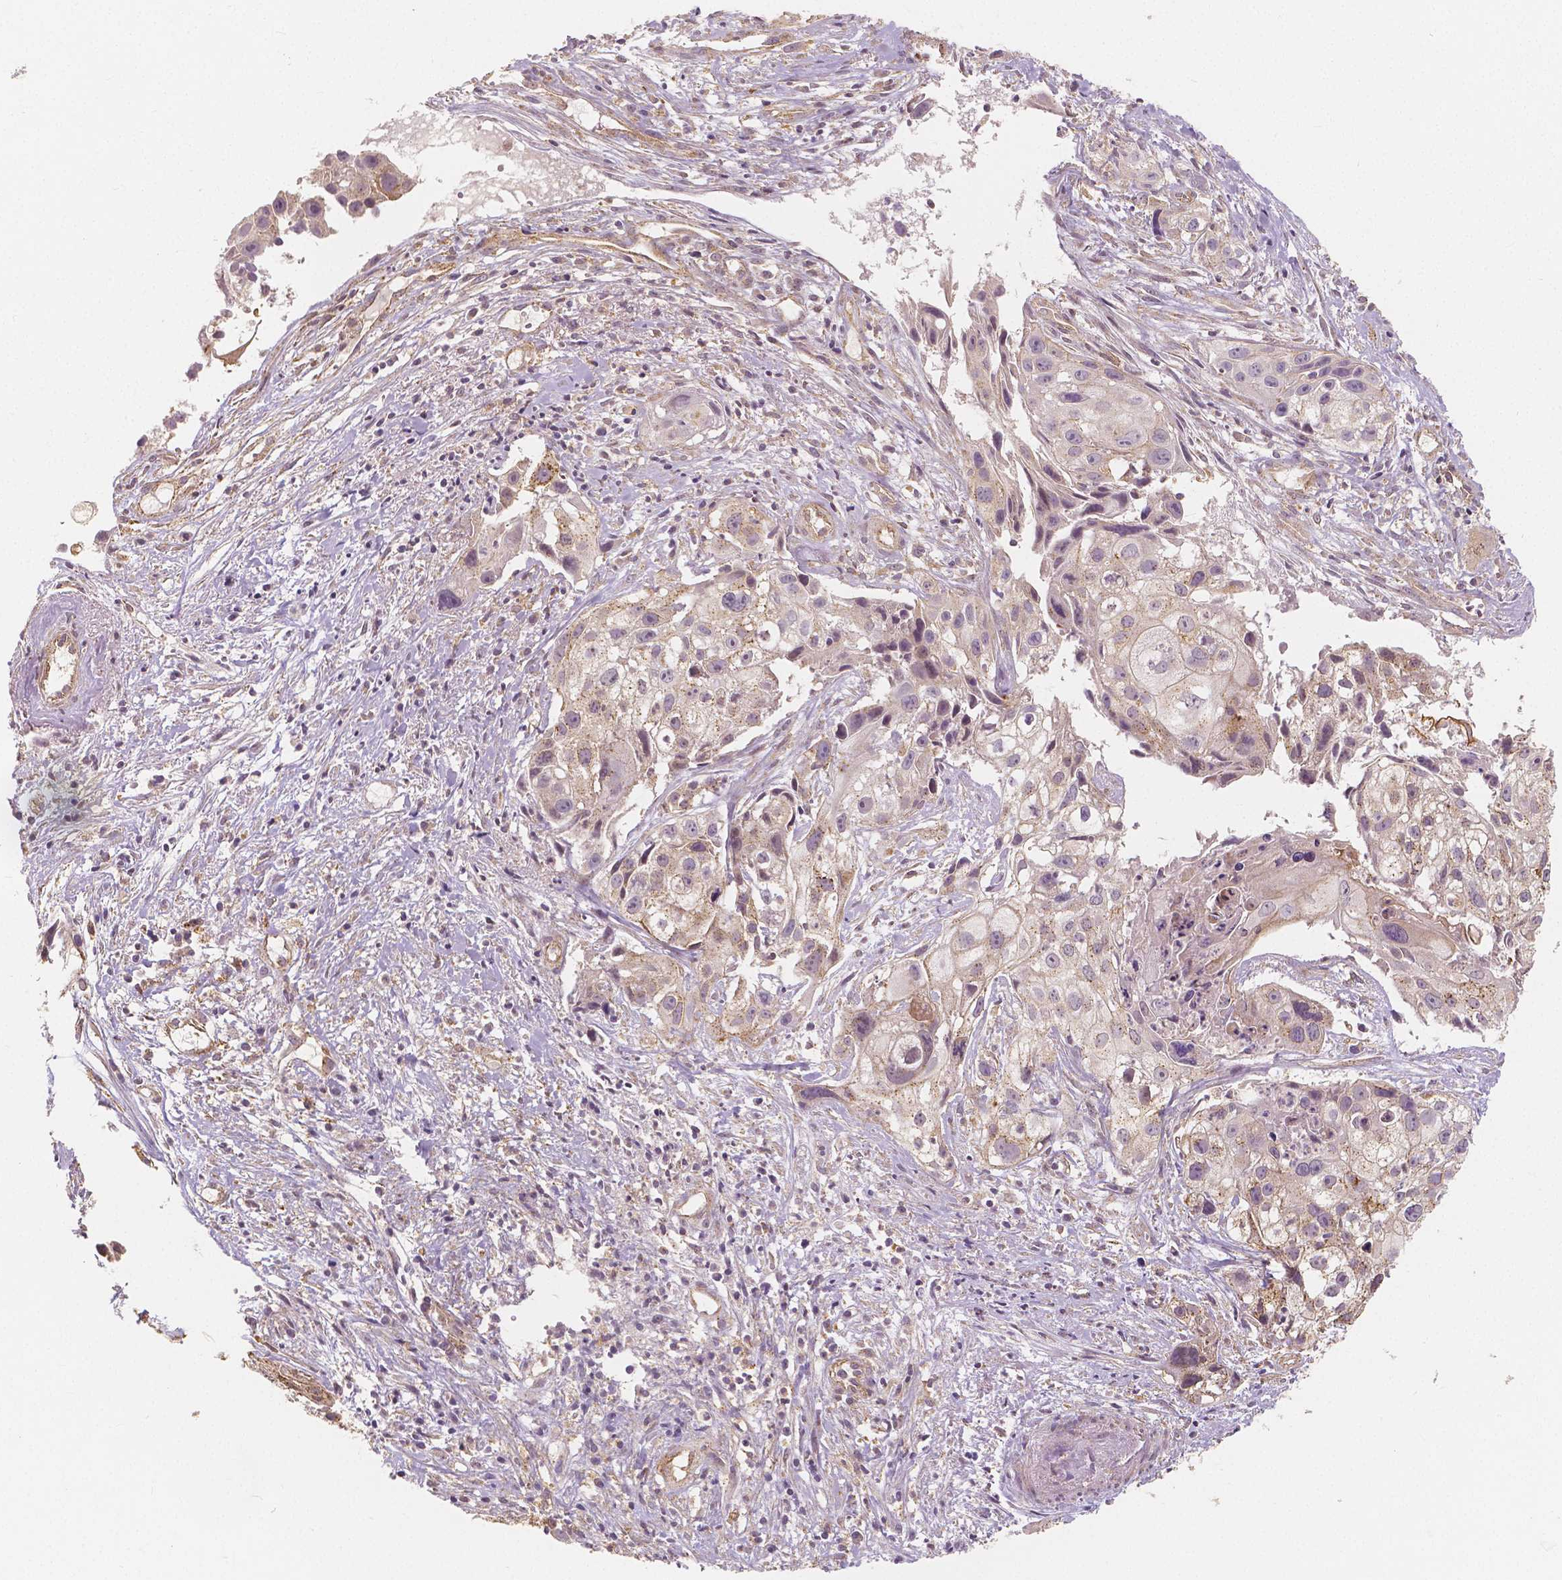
{"staining": {"intensity": "weak", "quantity": "25%-75%", "location": "cytoplasmic/membranous"}, "tissue": "cervical cancer", "cell_type": "Tumor cells", "image_type": "cancer", "snomed": [{"axis": "morphology", "description": "Squamous cell carcinoma, NOS"}, {"axis": "topography", "description": "Cervix"}], "caption": "A low amount of weak cytoplasmic/membranous staining is present in about 25%-75% of tumor cells in cervical cancer tissue.", "gene": "SNX12", "patient": {"sex": "female", "age": 53}}